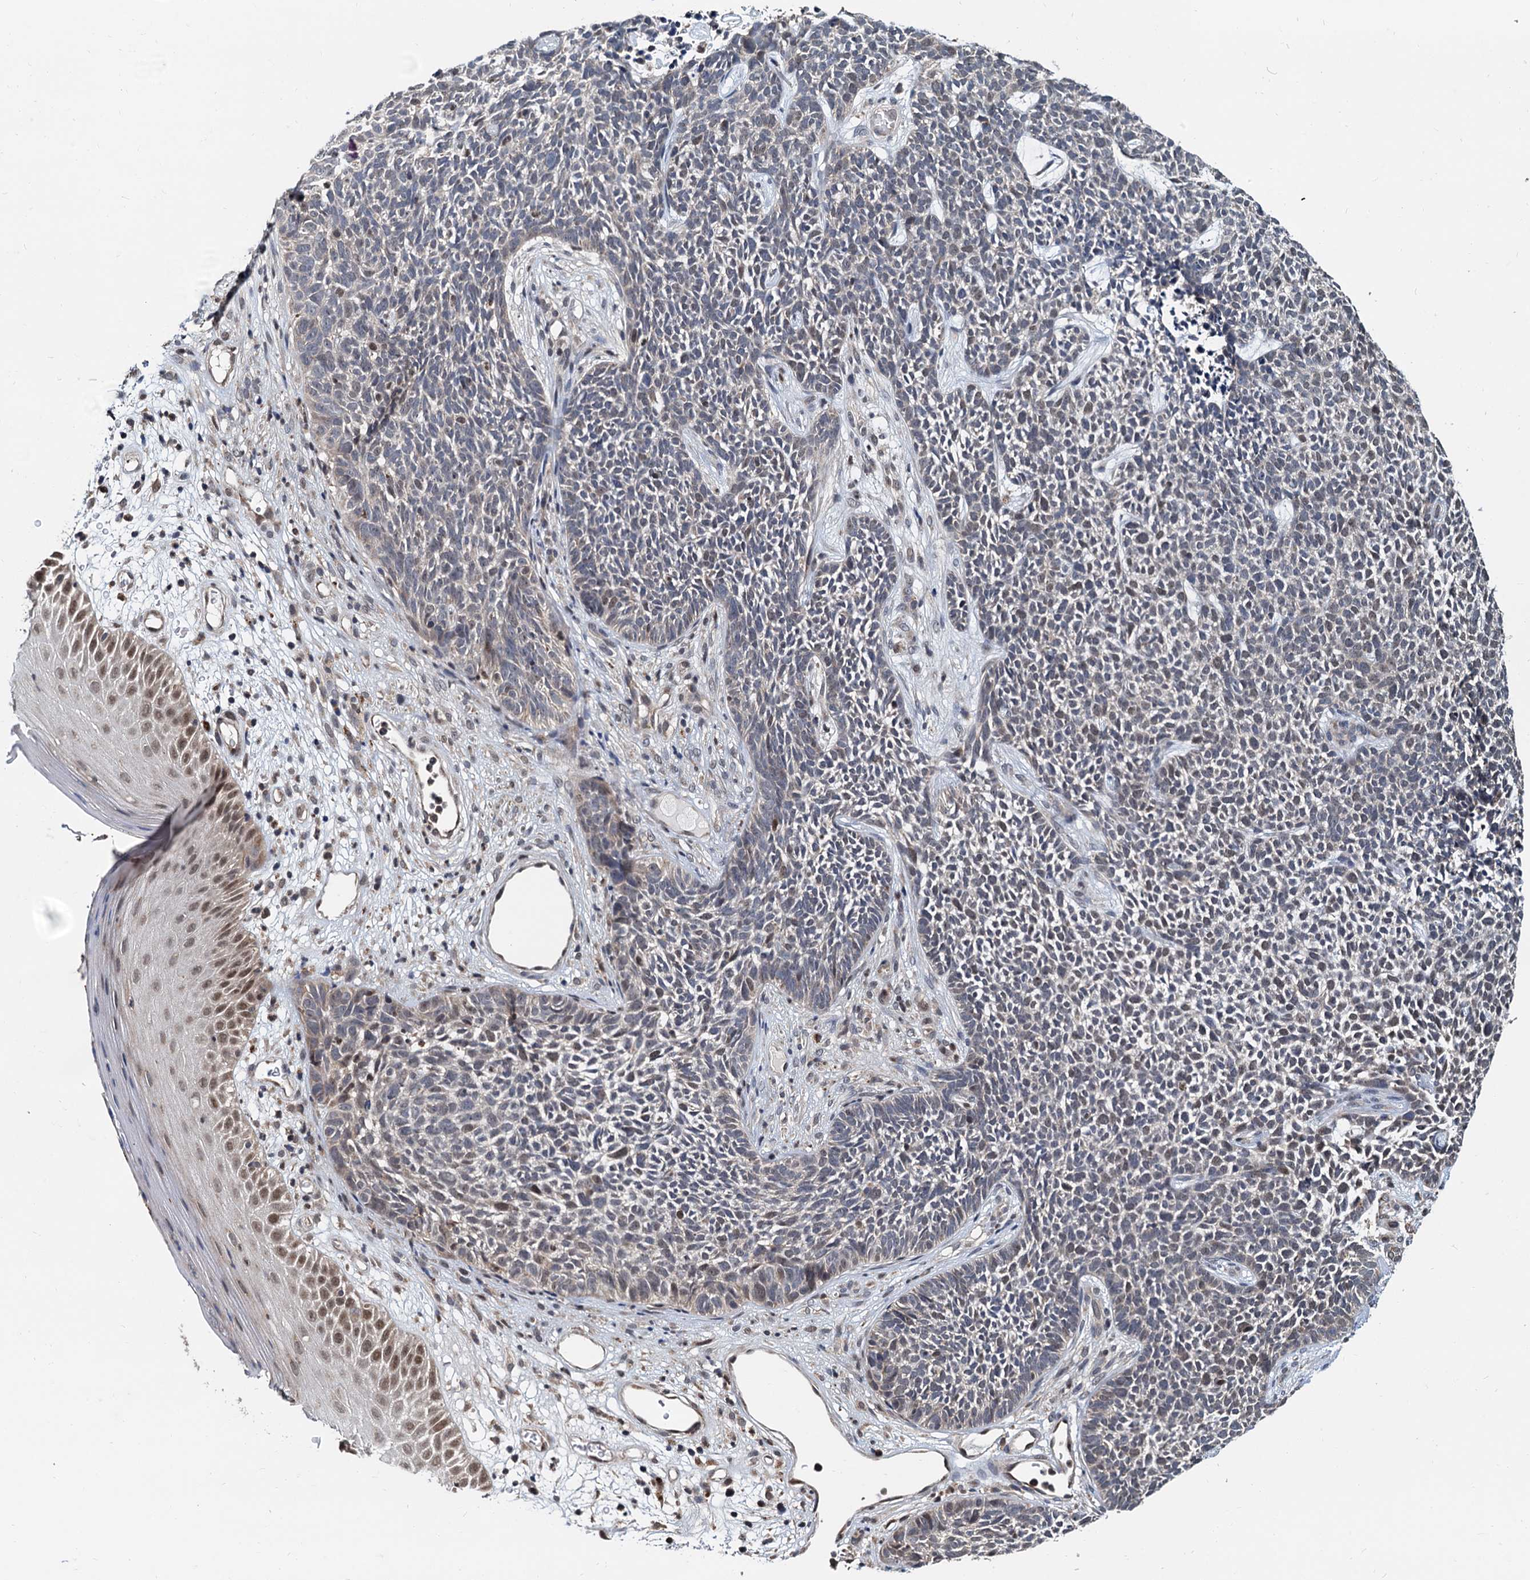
{"staining": {"intensity": "negative", "quantity": "none", "location": "none"}, "tissue": "skin cancer", "cell_type": "Tumor cells", "image_type": "cancer", "snomed": [{"axis": "morphology", "description": "Basal cell carcinoma"}, {"axis": "topography", "description": "Skin"}], "caption": "Skin cancer was stained to show a protein in brown. There is no significant positivity in tumor cells.", "gene": "MCMBP", "patient": {"sex": "female", "age": 84}}